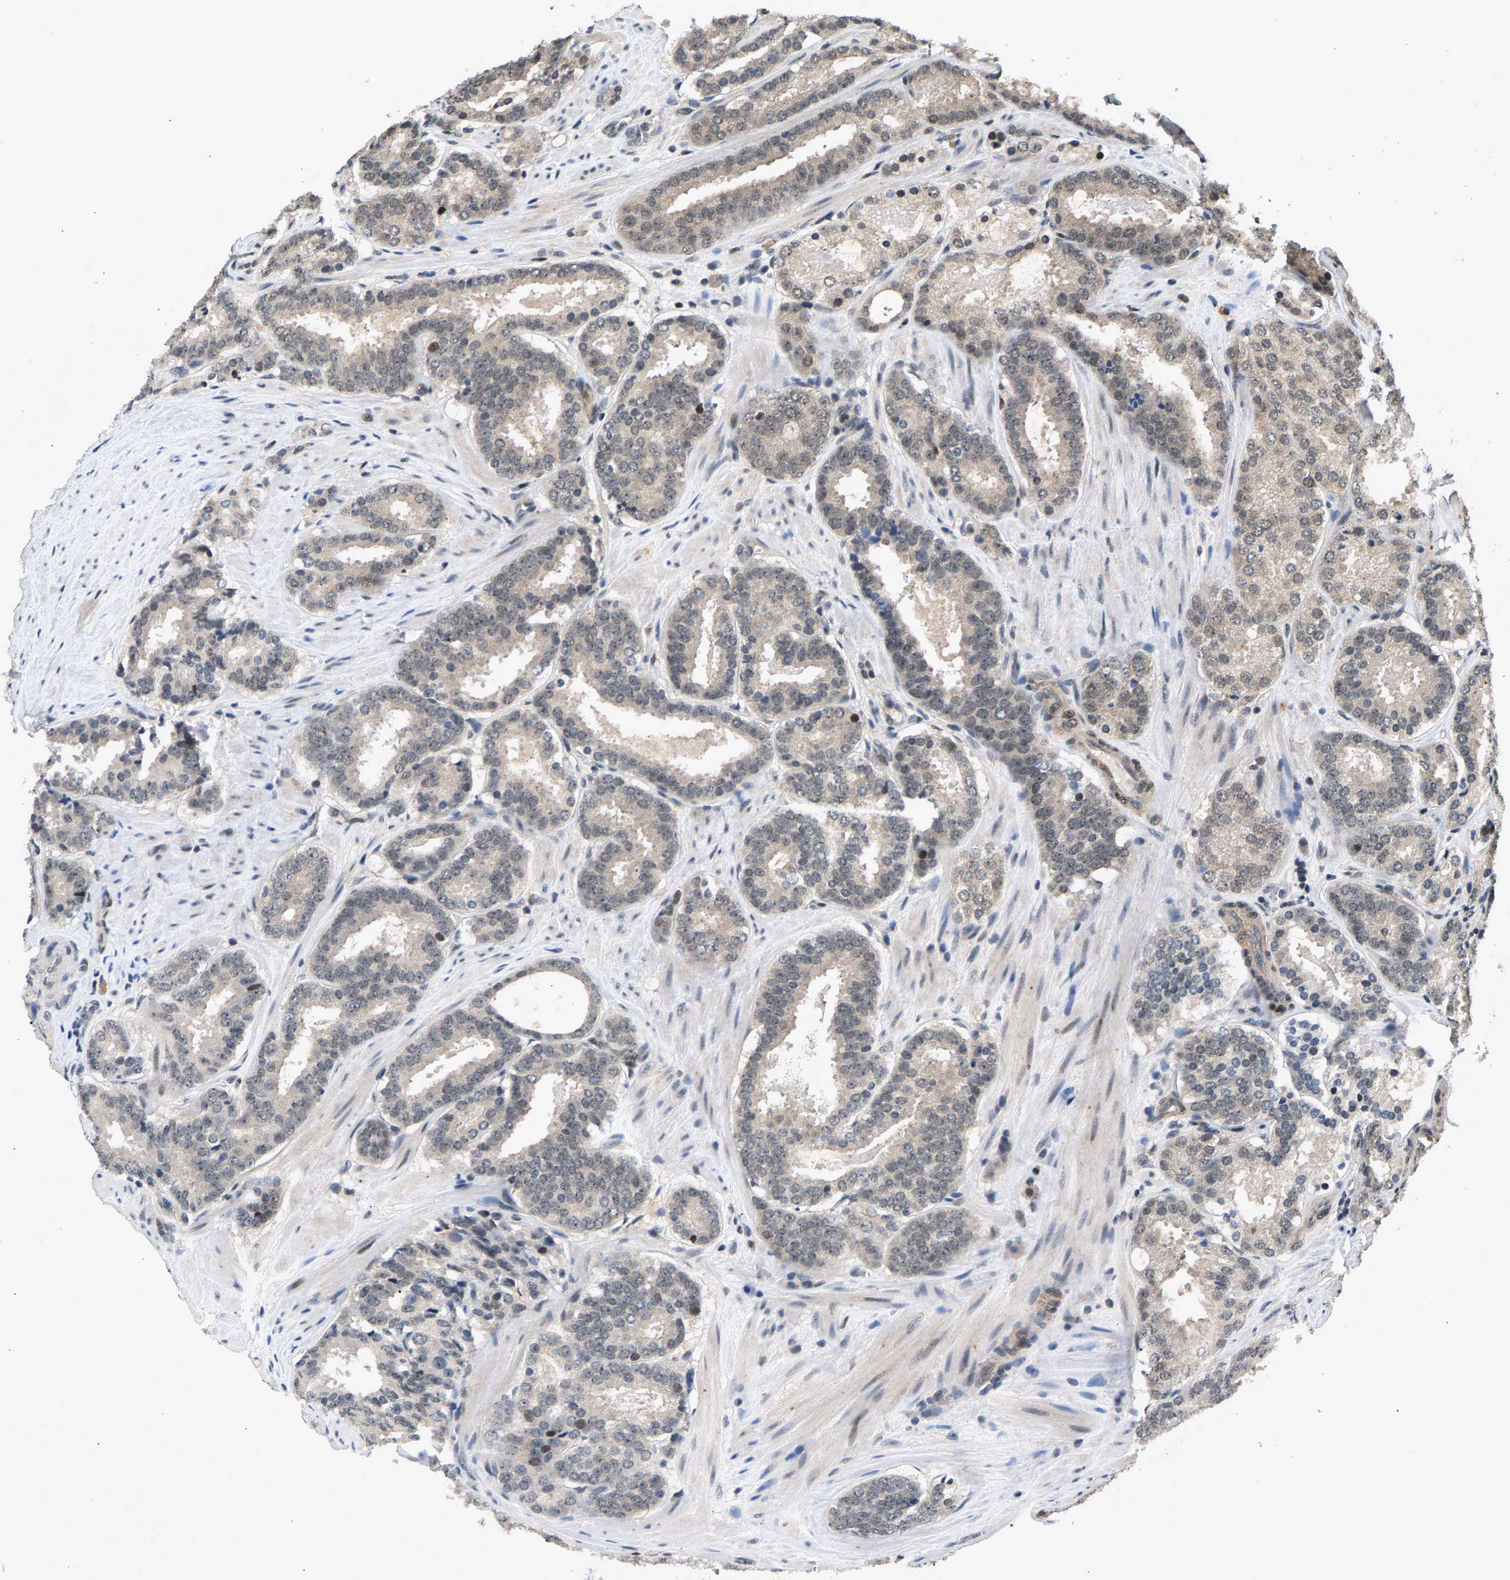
{"staining": {"intensity": "weak", "quantity": "<25%", "location": "nuclear"}, "tissue": "prostate cancer", "cell_type": "Tumor cells", "image_type": "cancer", "snomed": [{"axis": "morphology", "description": "Adenocarcinoma, Low grade"}, {"axis": "topography", "description": "Prostate"}], "caption": "DAB immunohistochemical staining of low-grade adenocarcinoma (prostate) reveals no significant positivity in tumor cells.", "gene": "RBM33", "patient": {"sex": "male", "age": 69}}